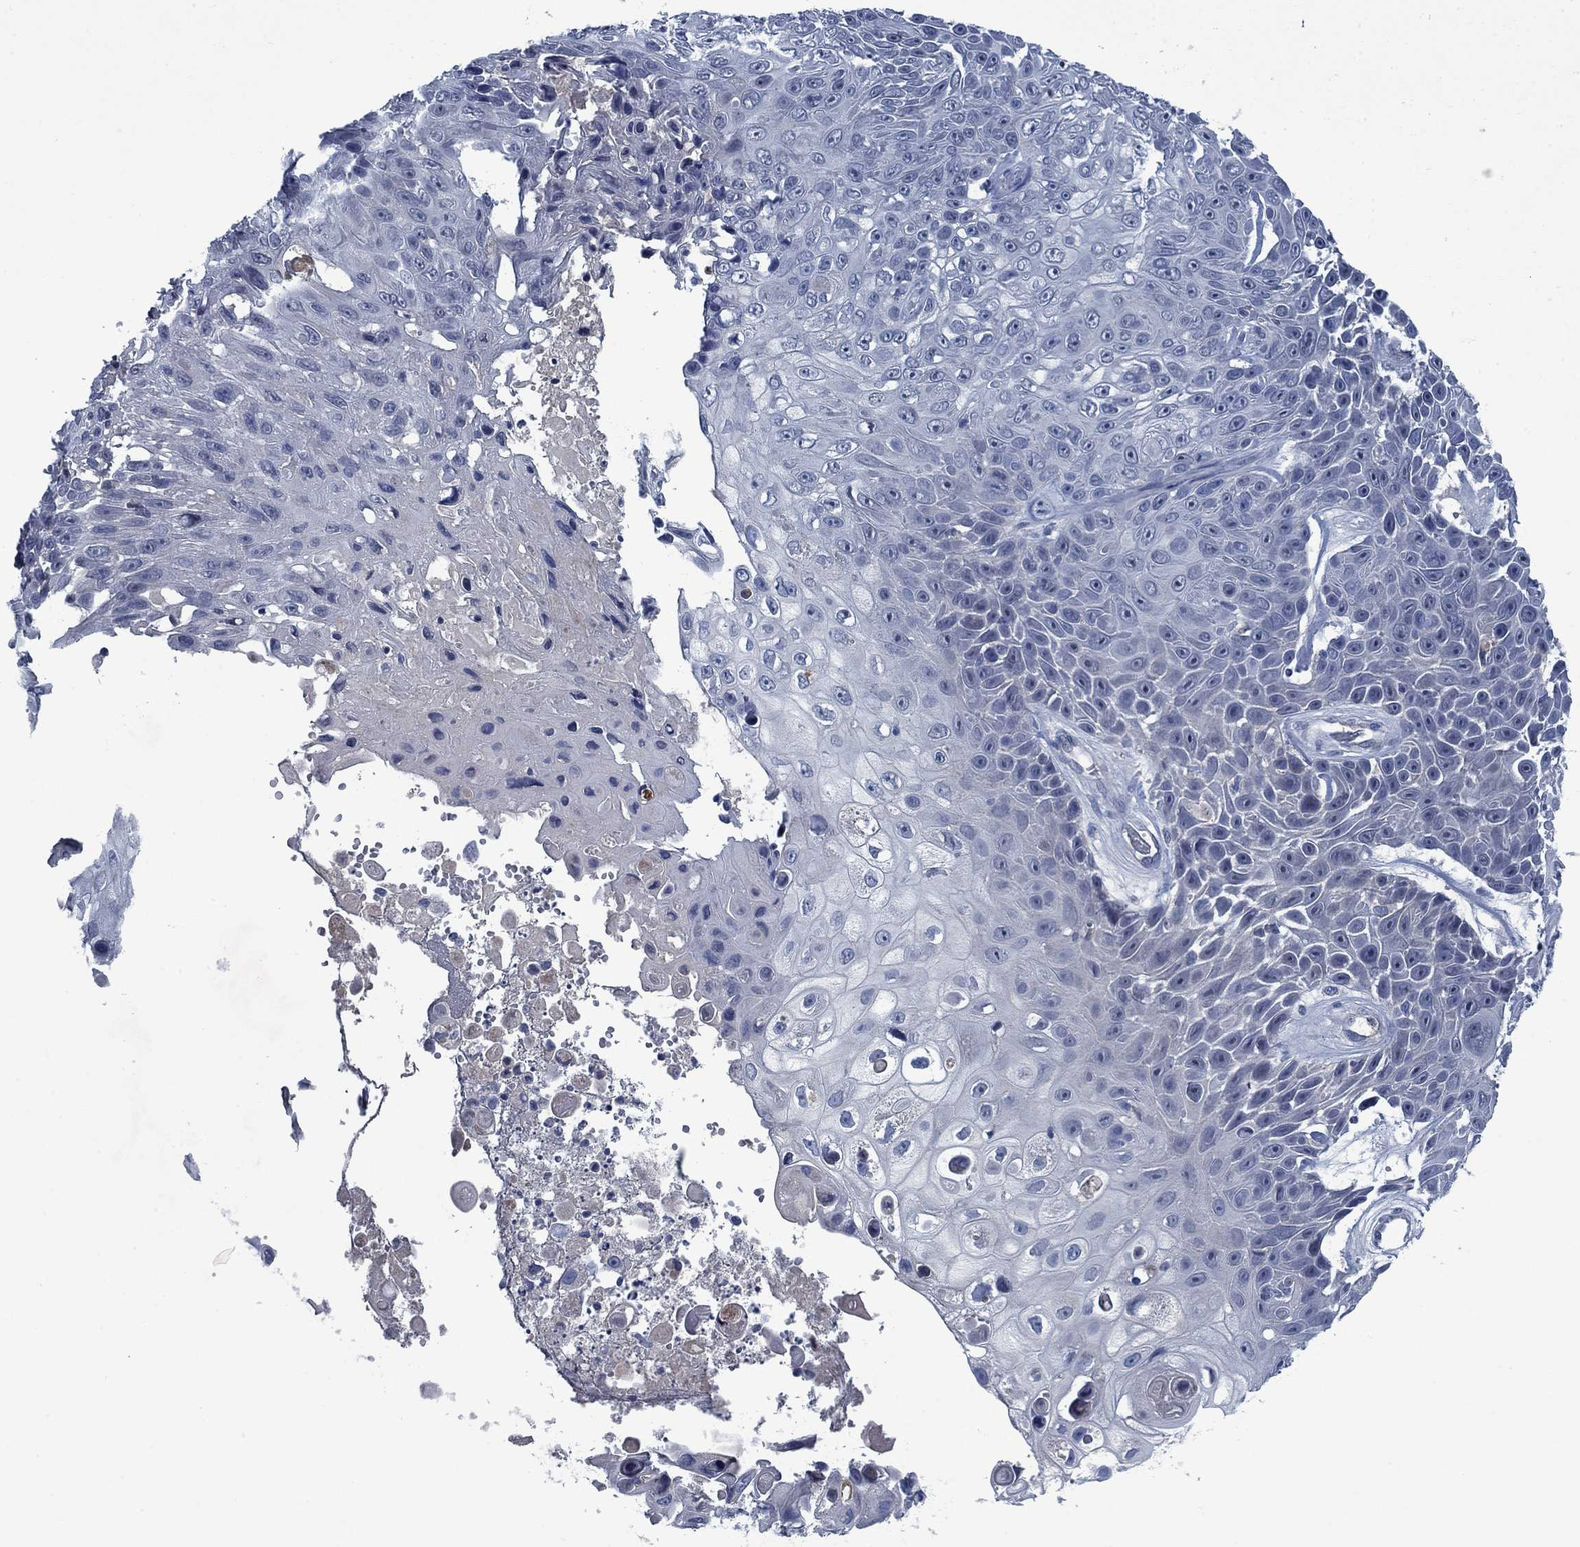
{"staining": {"intensity": "negative", "quantity": "none", "location": "none"}, "tissue": "skin cancer", "cell_type": "Tumor cells", "image_type": "cancer", "snomed": [{"axis": "morphology", "description": "Squamous cell carcinoma, NOS"}, {"axis": "topography", "description": "Skin"}], "caption": "Immunohistochemical staining of human skin cancer demonstrates no significant positivity in tumor cells.", "gene": "PNMA8A", "patient": {"sex": "male", "age": 82}}